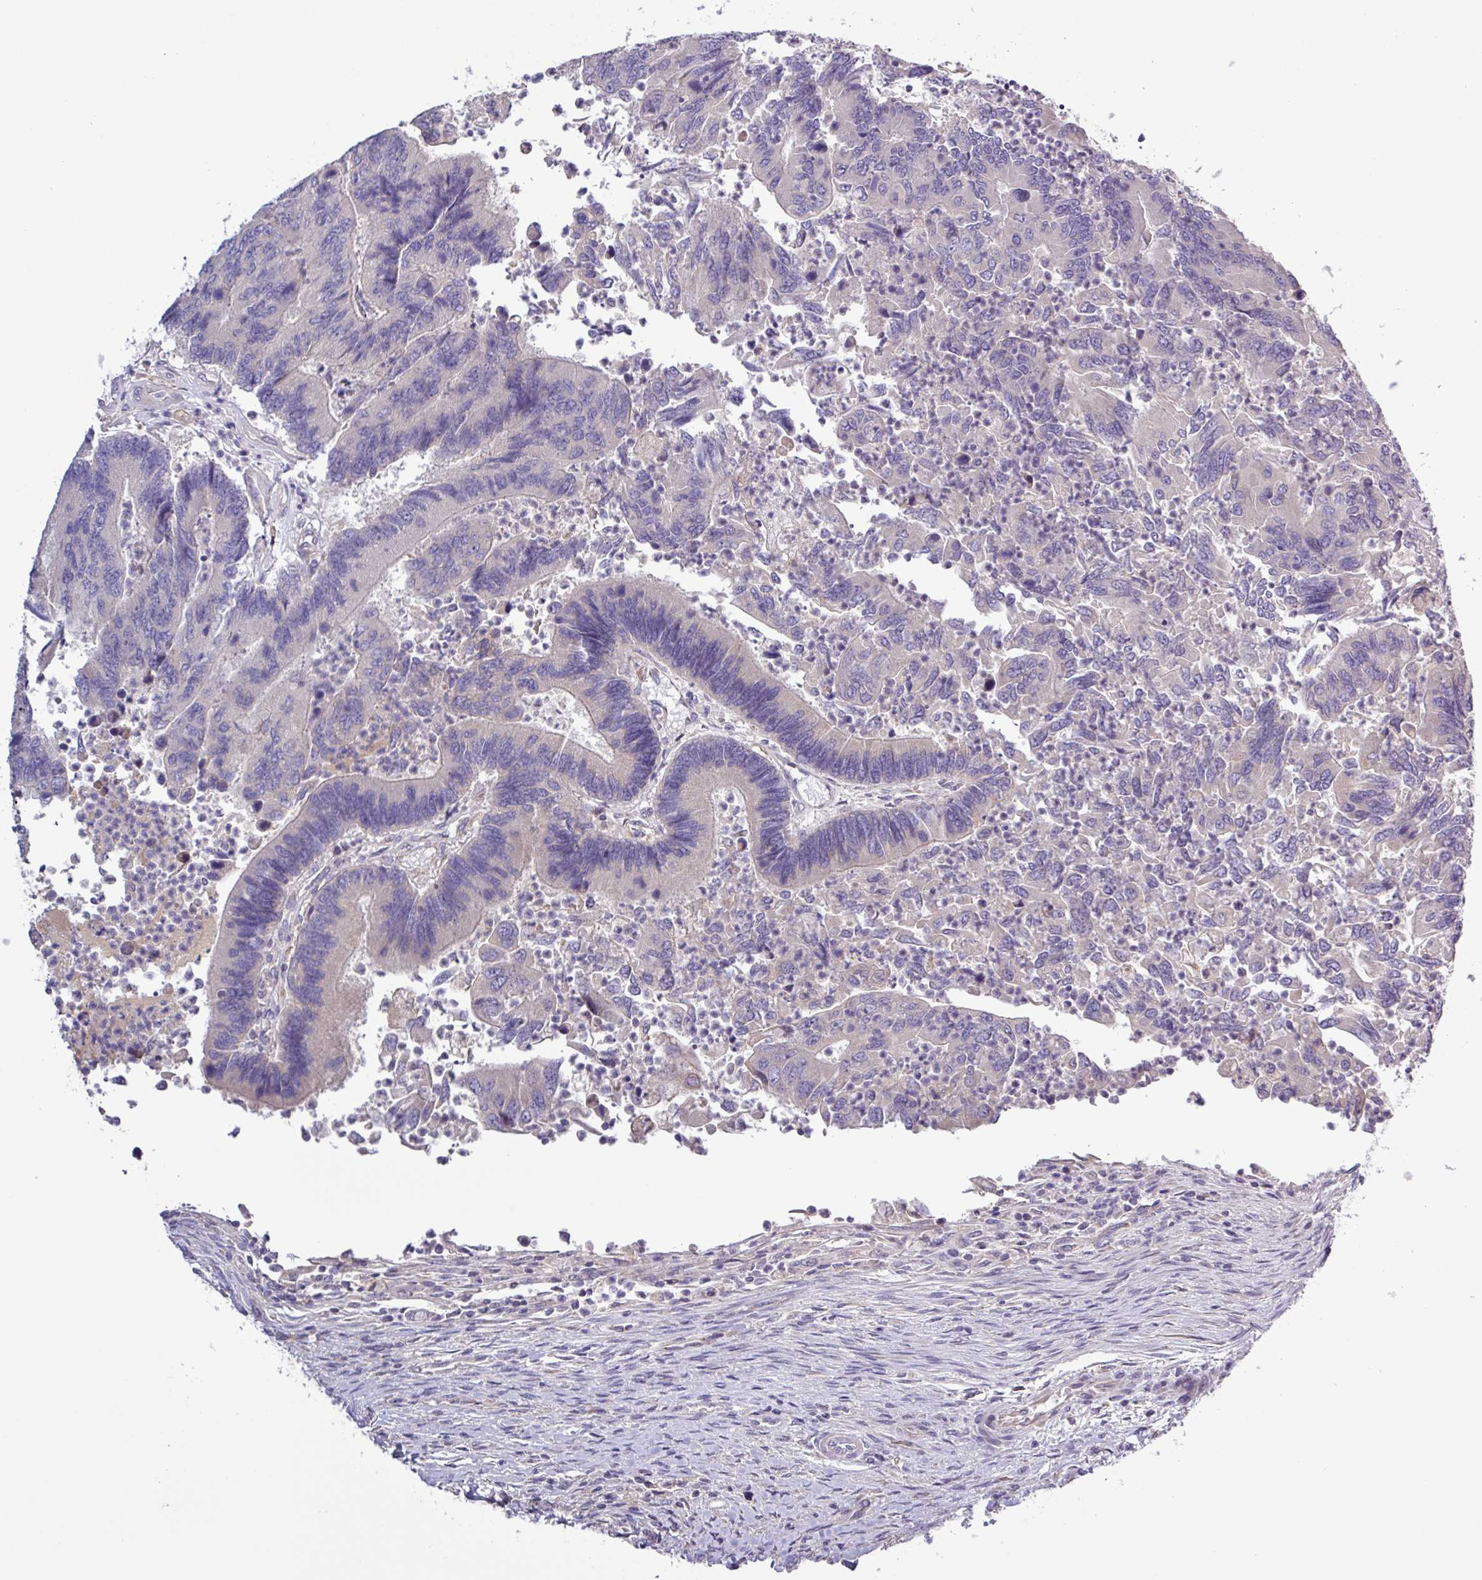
{"staining": {"intensity": "negative", "quantity": "none", "location": "none"}, "tissue": "colorectal cancer", "cell_type": "Tumor cells", "image_type": "cancer", "snomed": [{"axis": "morphology", "description": "Adenocarcinoma, NOS"}, {"axis": "topography", "description": "Colon"}], "caption": "A high-resolution histopathology image shows IHC staining of colorectal cancer (adenocarcinoma), which displays no significant expression in tumor cells.", "gene": "SFTPB", "patient": {"sex": "female", "age": 67}}